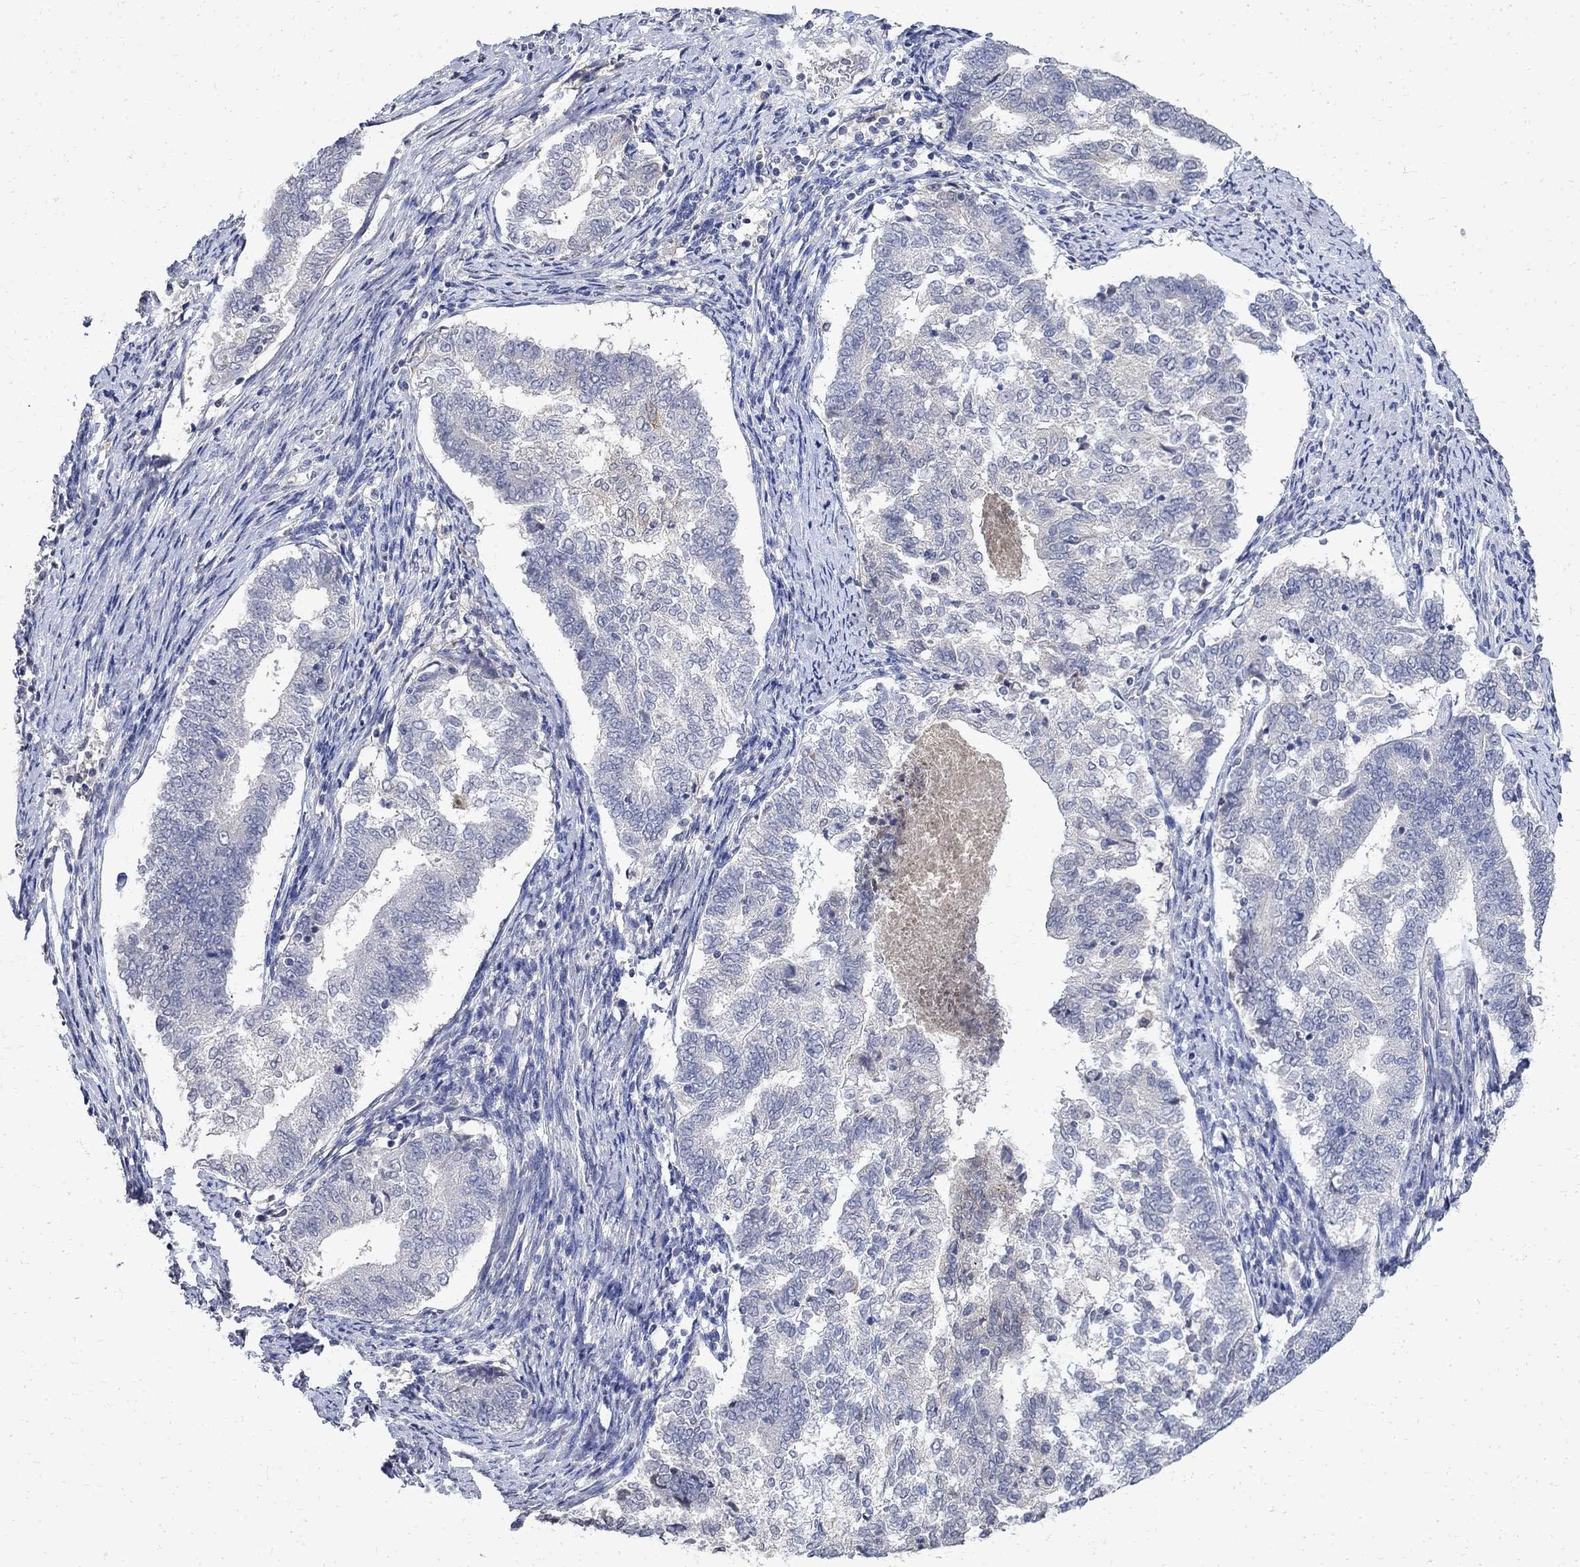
{"staining": {"intensity": "negative", "quantity": "none", "location": "none"}, "tissue": "endometrial cancer", "cell_type": "Tumor cells", "image_type": "cancer", "snomed": [{"axis": "morphology", "description": "Adenocarcinoma, NOS"}, {"axis": "topography", "description": "Endometrium"}], "caption": "Protein analysis of endometrial cancer exhibits no significant positivity in tumor cells.", "gene": "TMEM169", "patient": {"sex": "female", "age": 65}}